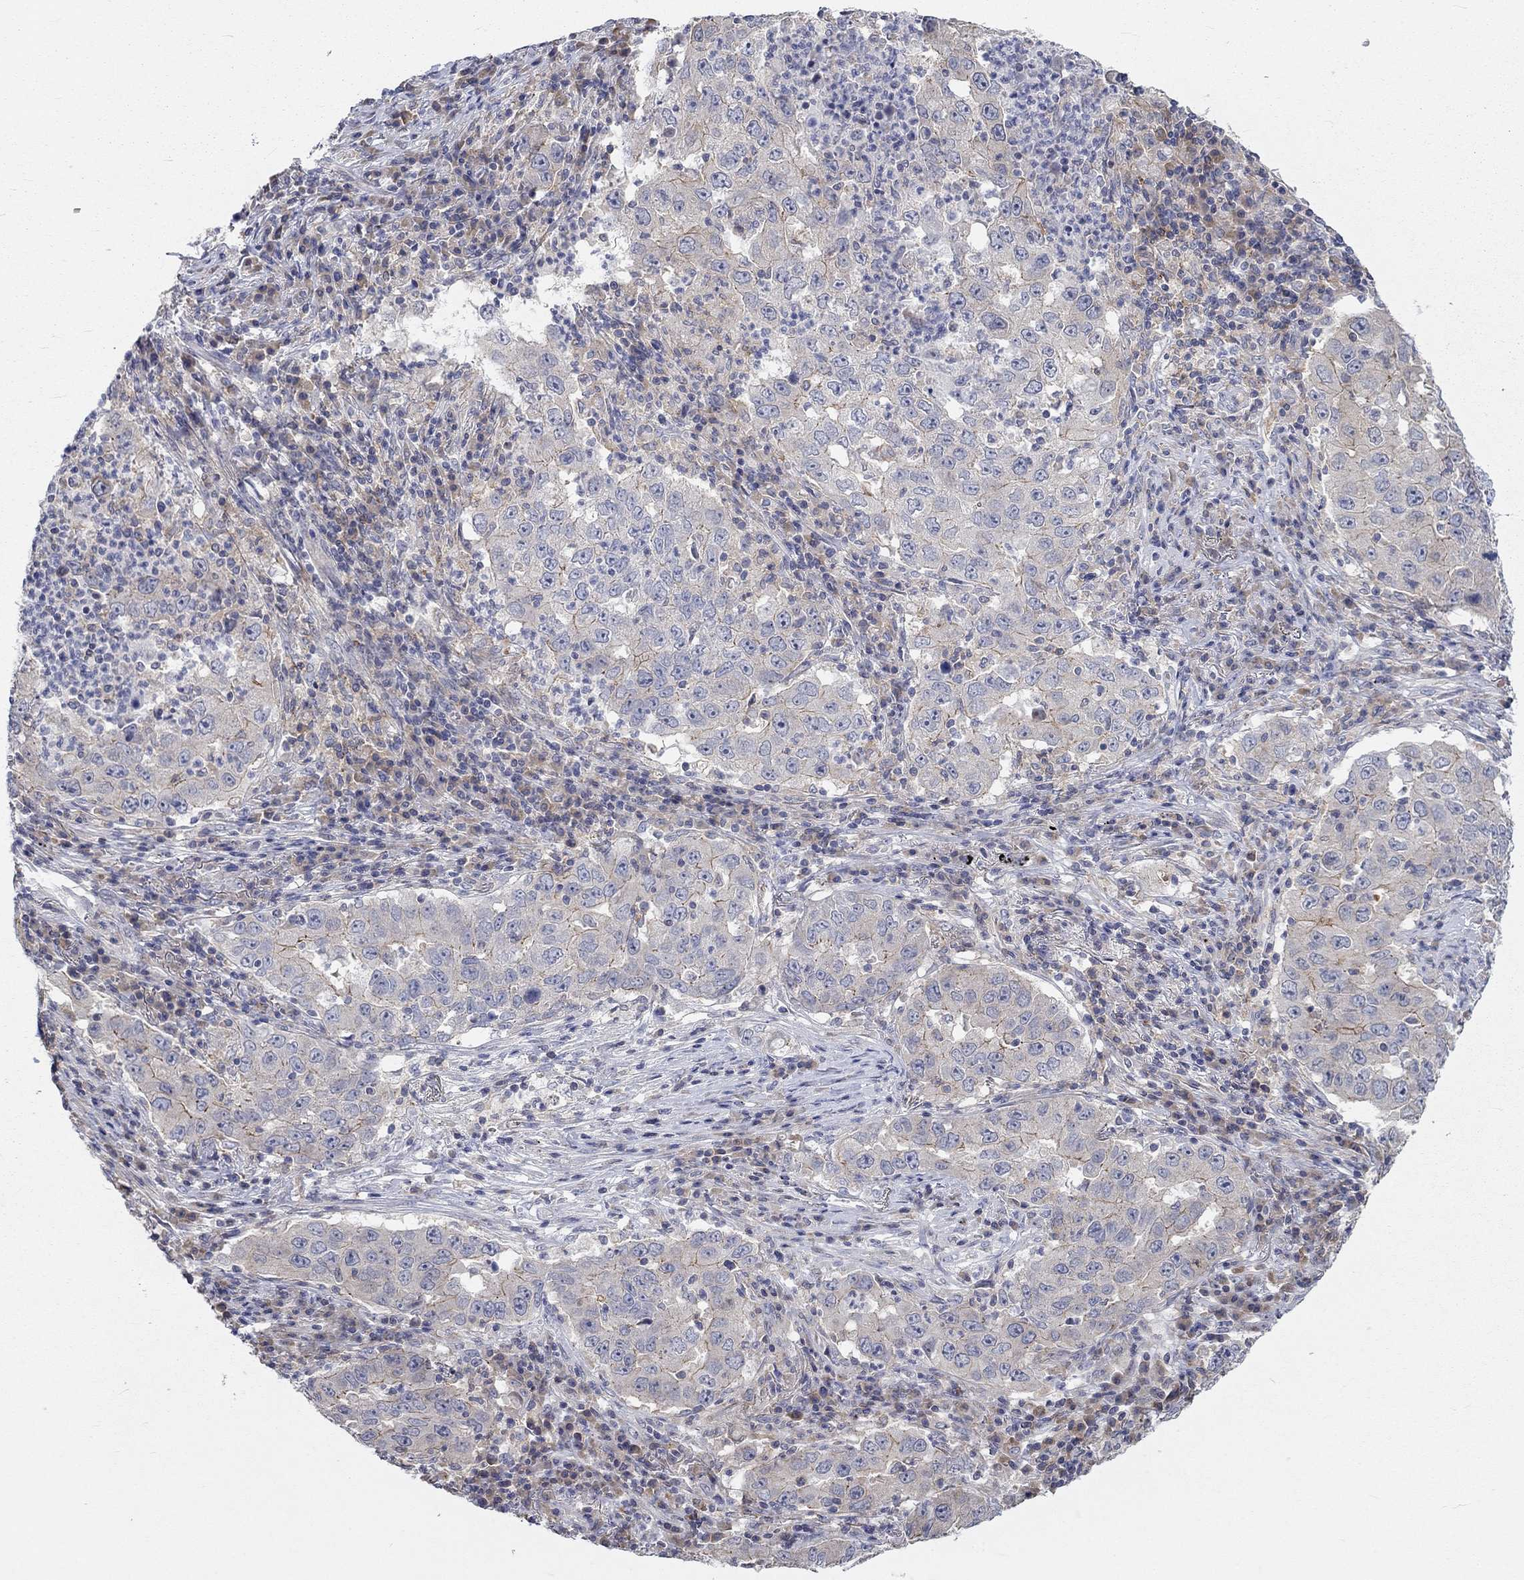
{"staining": {"intensity": "strong", "quantity": "<25%", "location": "cytoplasmic/membranous"}, "tissue": "lung cancer", "cell_type": "Tumor cells", "image_type": "cancer", "snomed": [{"axis": "morphology", "description": "Adenocarcinoma, NOS"}, {"axis": "topography", "description": "Lung"}], "caption": "The image exhibits immunohistochemical staining of lung adenocarcinoma. There is strong cytoplasmic/membranous staining is seen in approximately <25% of tumor cells.", "gene": "PCDHGA10", "patient": {"sex": "male", "age": 73}}